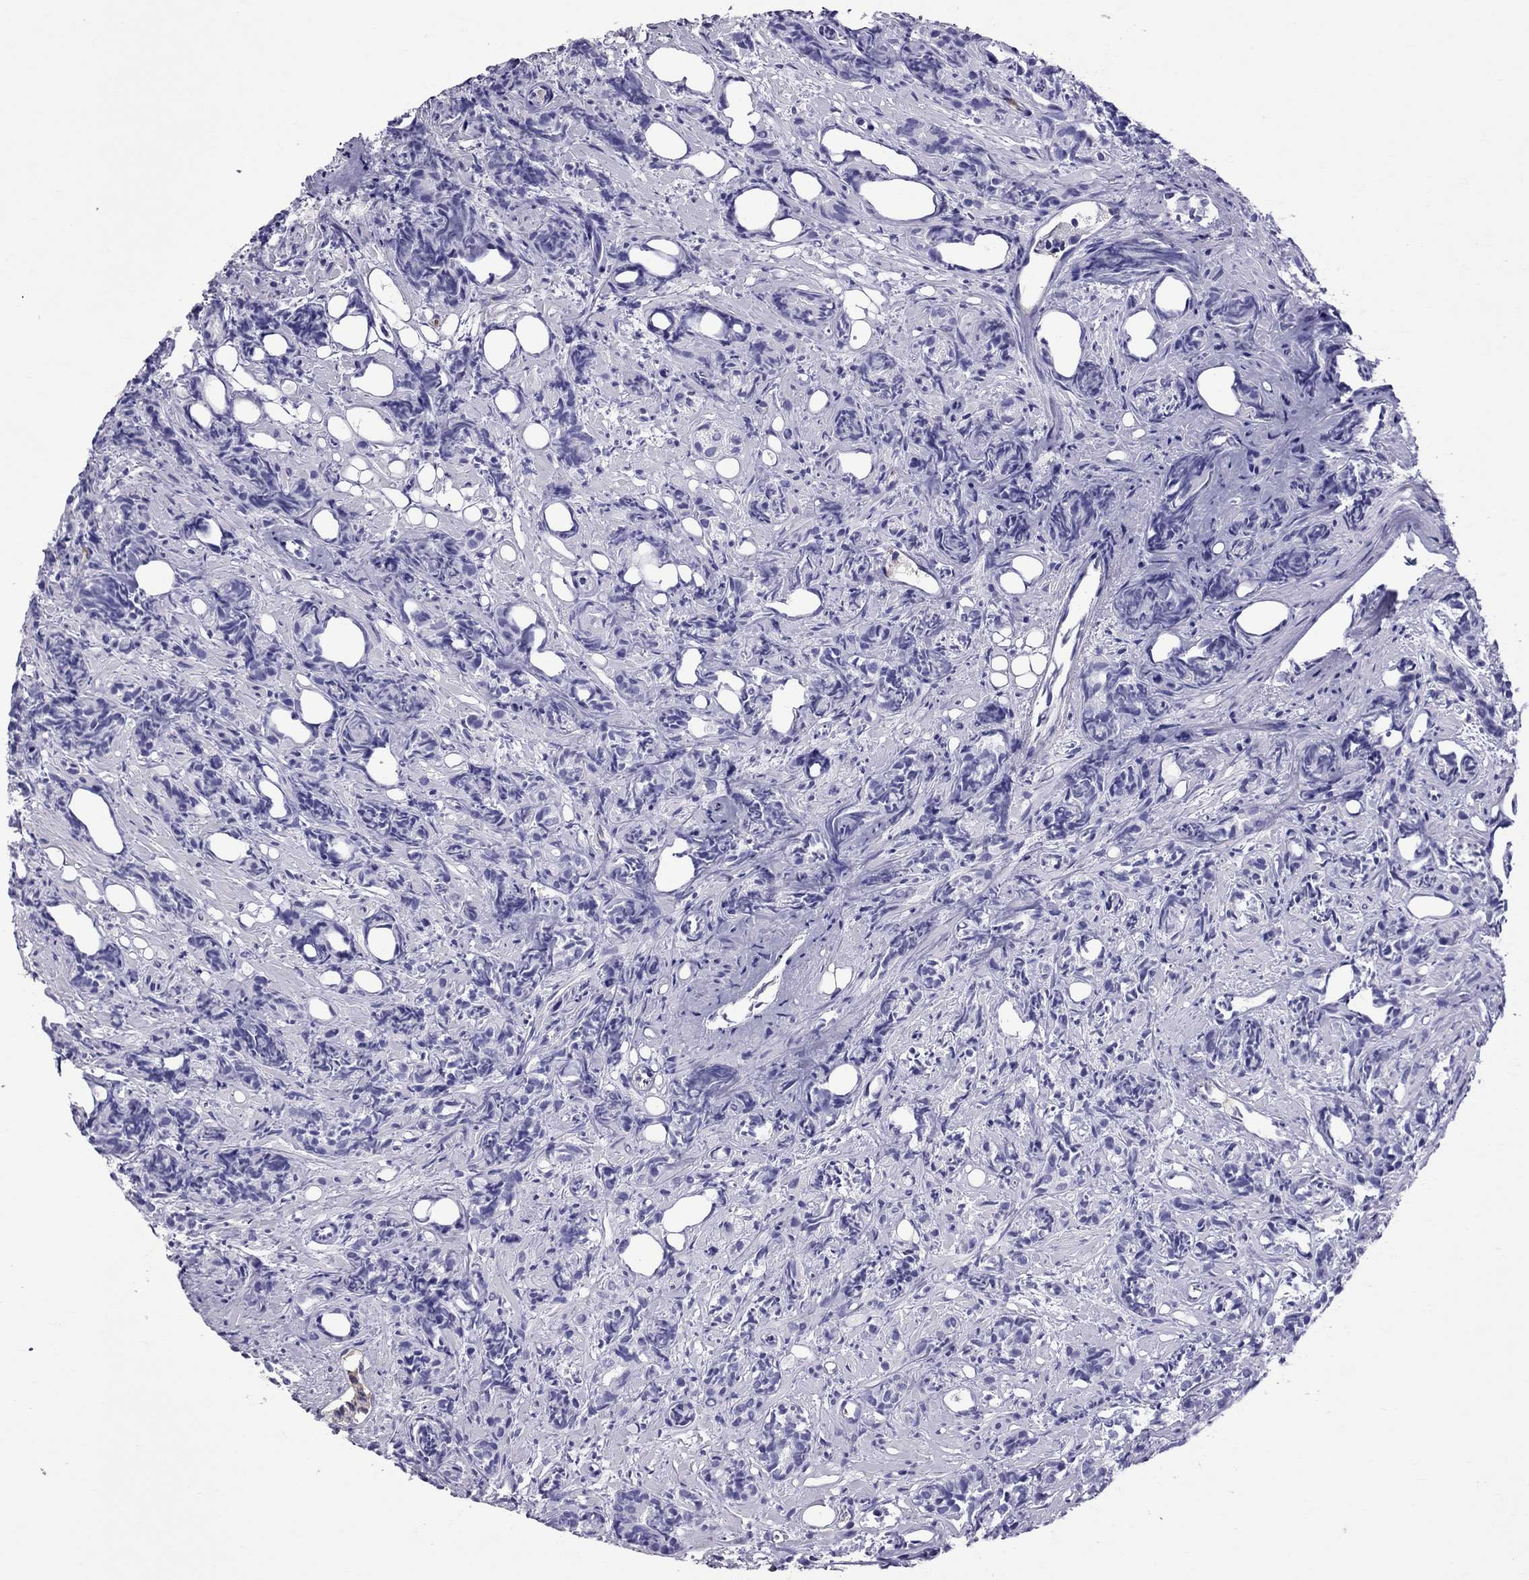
{"staining": {"intensity": "negative", "quantity": "none", "location": "none"}, "tissue": "prostate cancer", "cell_type": "Tumor cells", "image_type": "cancer", "snomed": [{"axis": "morphology", "description": "Adenocarcinoma, High grade"}, {"axis": "topography", "description": "Prostate"}], "caption": "Immunohistochemistry (IHC) micrograph of prostate high-grade adenocarcinoma stained for a protein (brown), which demonstrates no expression in tumor cells.", "gene": "SCART1", "patient": {"sex": "male", "age": 84}}